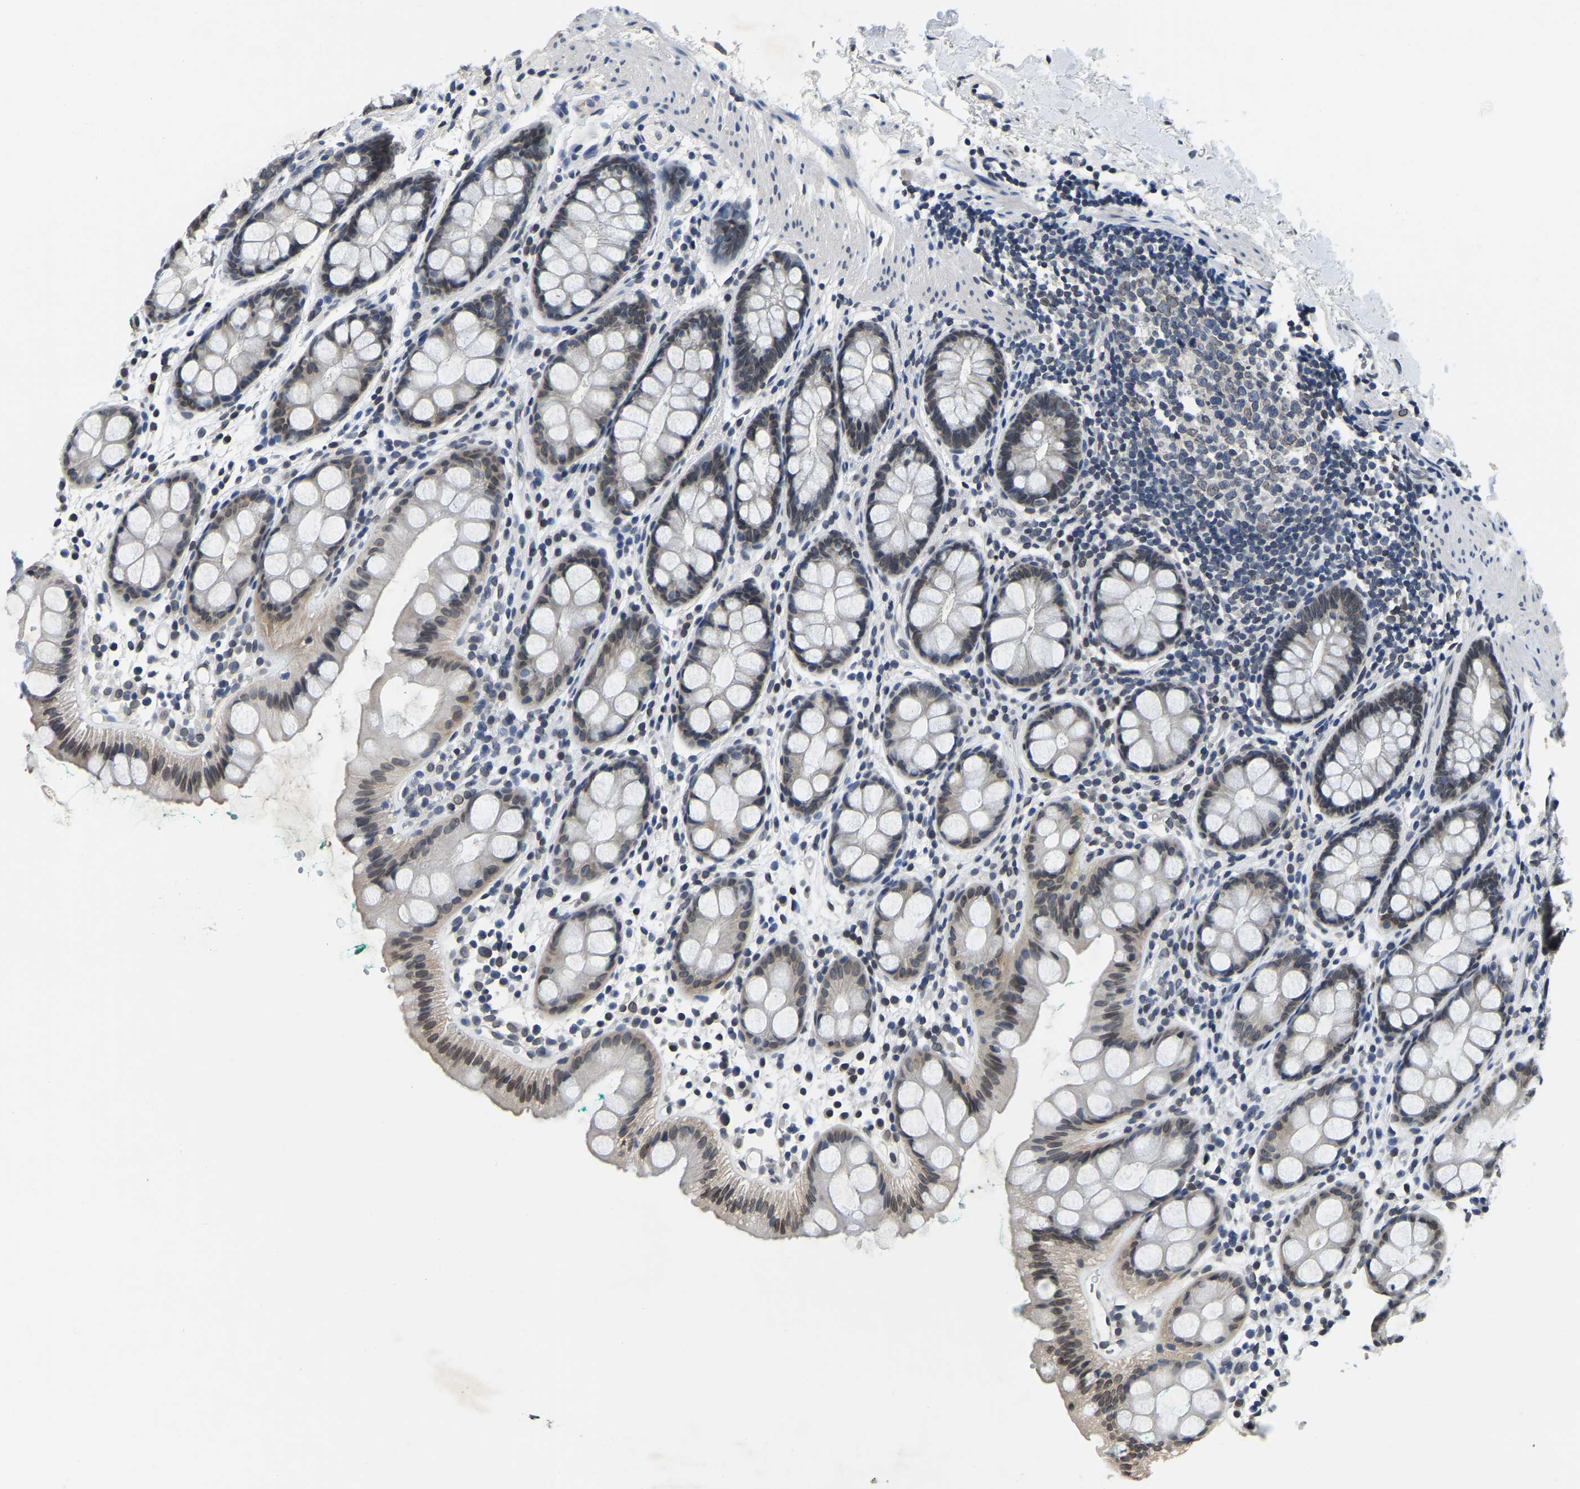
{"staining": {"intensity": "weak", "quantity": ">75%", "location": "cytoplasmic/membranous,nuclear"}, "tissue": "rectum", "cell_type": "Glandular cells", "image_type": "normal", "snomed": [{"axis": "morphology", "description": "Normal tissue, NOS"}, {"axis": "topography", "description": "Rectum"}], "caption": "Protein expression by immunohistochemistry demonstrates weak cytoplasmic/membranous,nuclear staining in approximately >75% of glandular cells in benign rectum.", "gene": "RANBP2", "patient": {"sex": "female", "age": 65}}